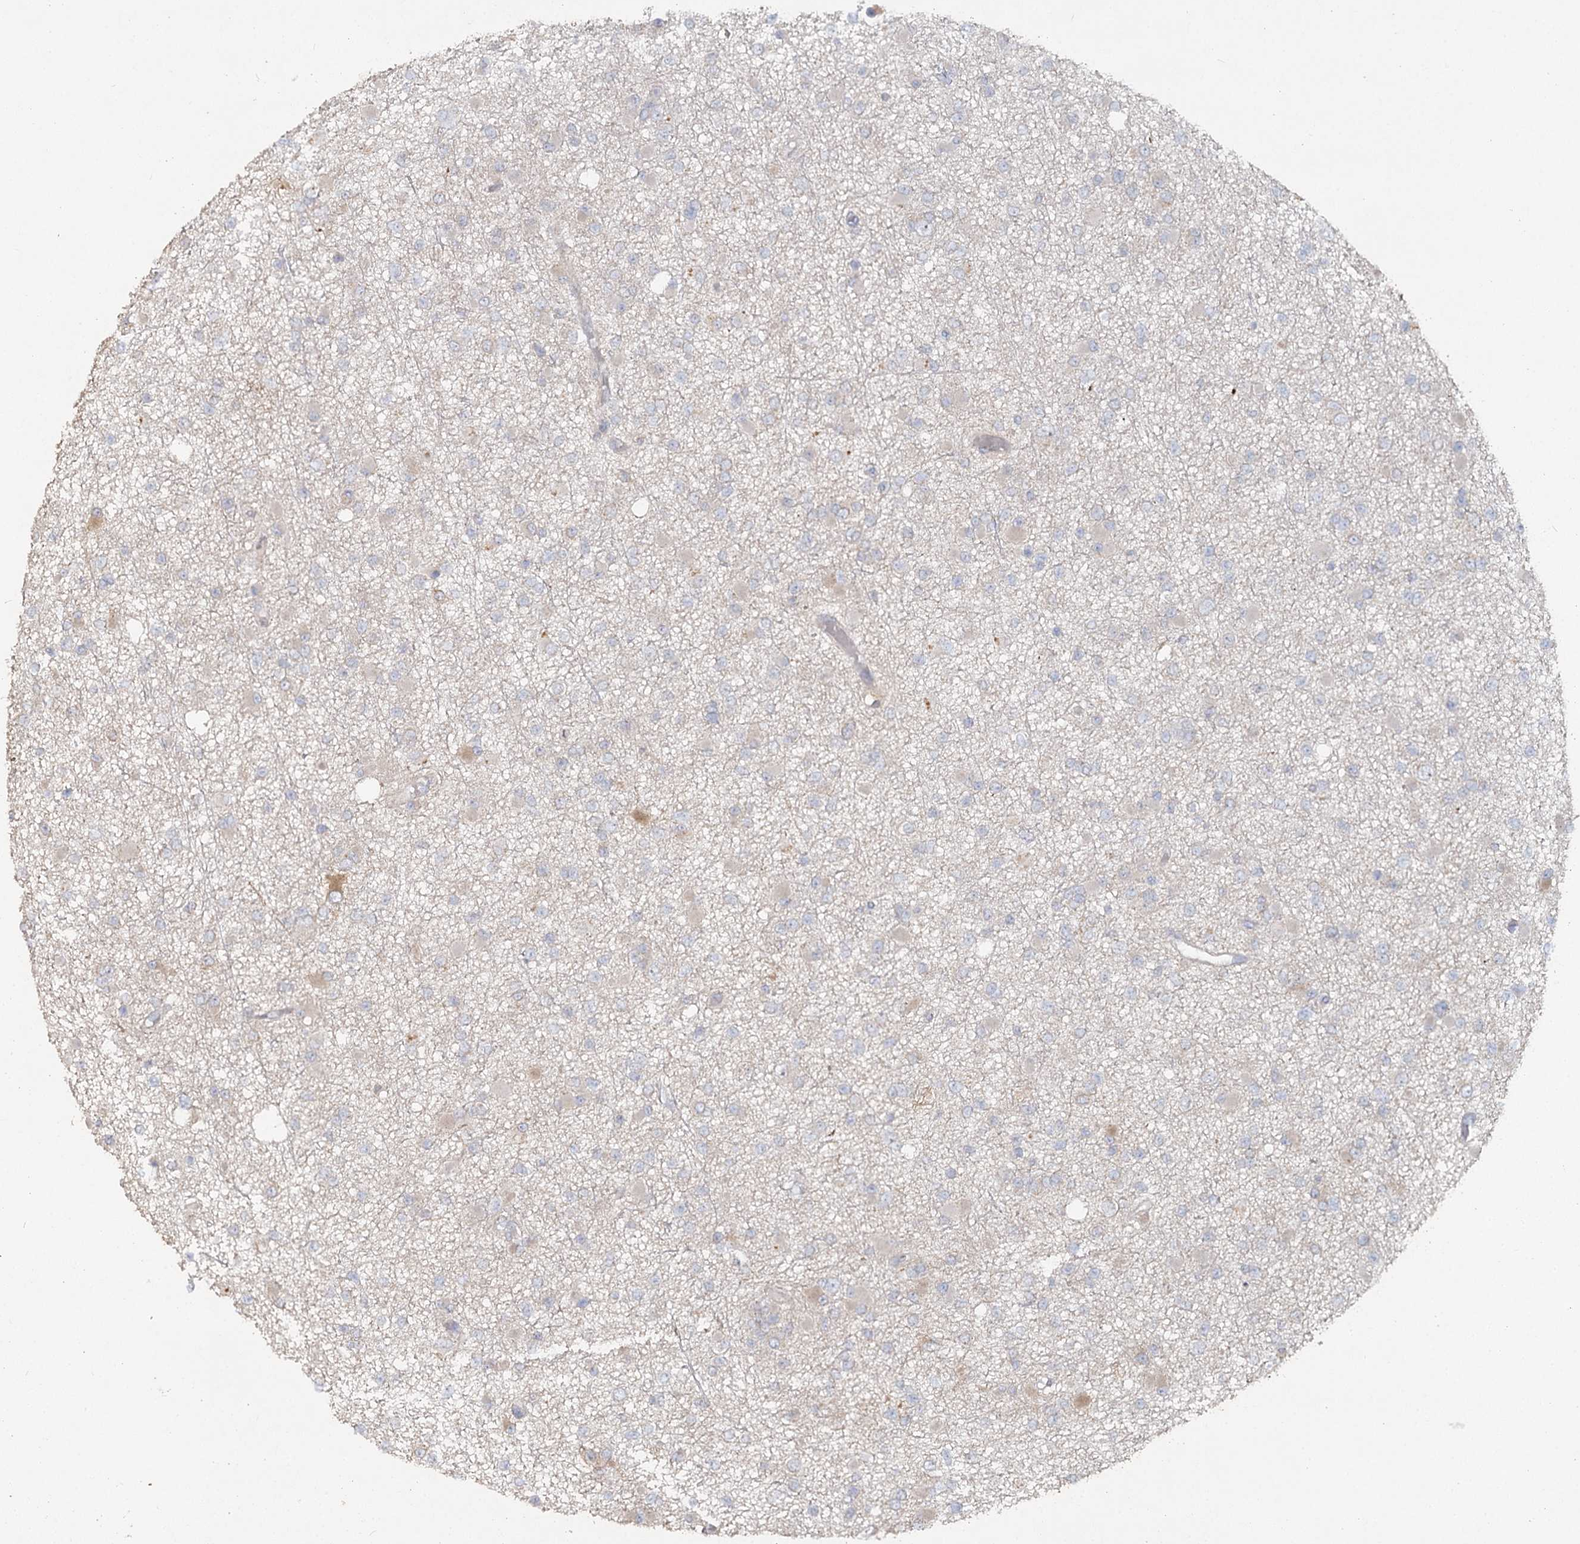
{"staining": {"intensity": "negative", "quantity": "none", "location": "none"}, "tissue": "glioma", "cell_type": "Tumor cells", "image_type": "cancer", "snomed": [{"axis": "morphology", "description": "Glioma, malignant, Low grade"}, {"axis": "topography", "description": "Brain"}], "caption": "IHC photomicrograph of human malignant glioma (low-grade) stained for a protein (brown), which exhibits no positivity in tumor cells.", "gene": "ANGPTL5", "patient": {"sex": "female", "age": 22}}